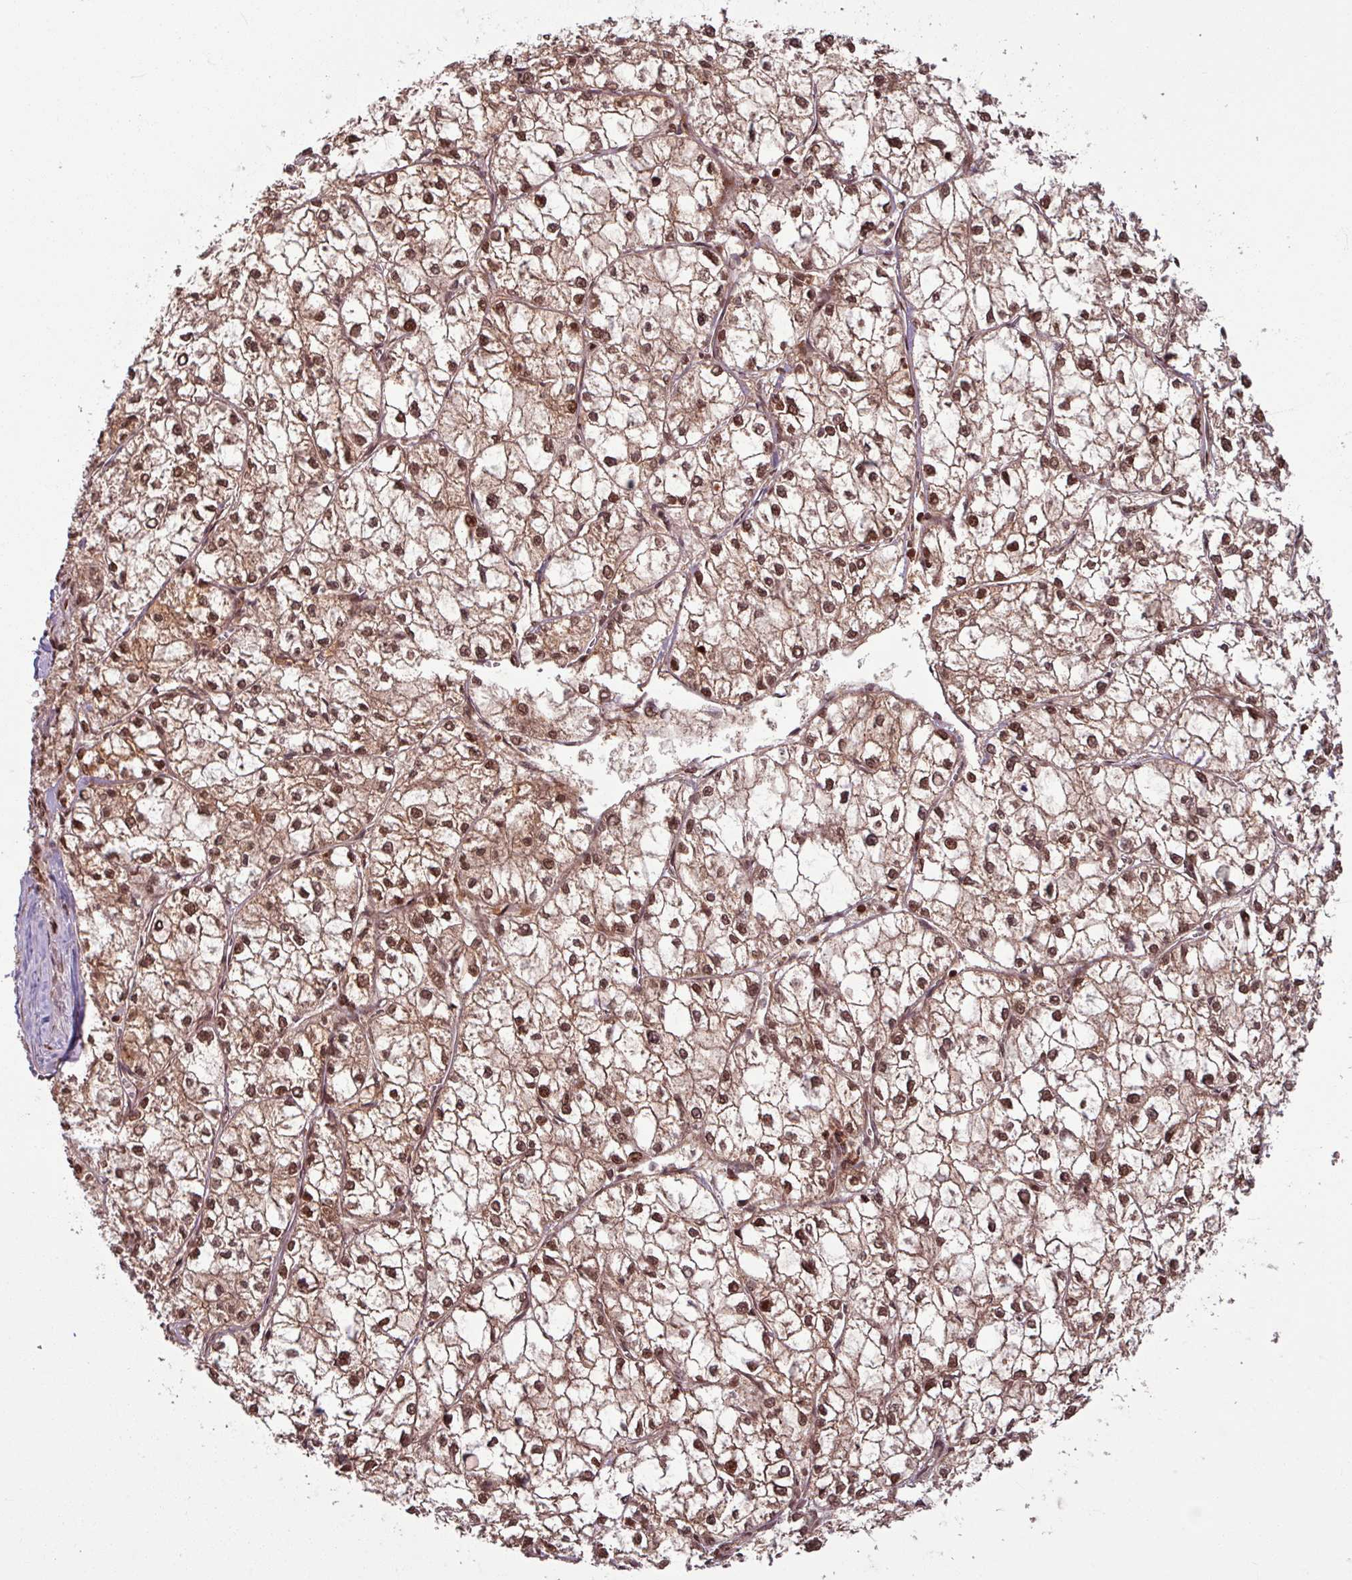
{"staining": {"intensity": "strong", "quantity": ">75%", "location": "nuclear"}, "tissue": "liver cancer", "cell_type": "Tumor cells", "image_type": "cancer", "snomed": [{"axis": "morphology", "description": "Carcinoma, Hepatocellular, NOS"}, {"axis": "topography", "description": "Liver"}], "caption": "Brown immunohistochemical staining in human liver hepatocellular carcinoma reveals strong nuclear expression in approximately >75% of tumor cells.", "gene": "OR6B1", "patient": {"sex": "female", "age": 43}}